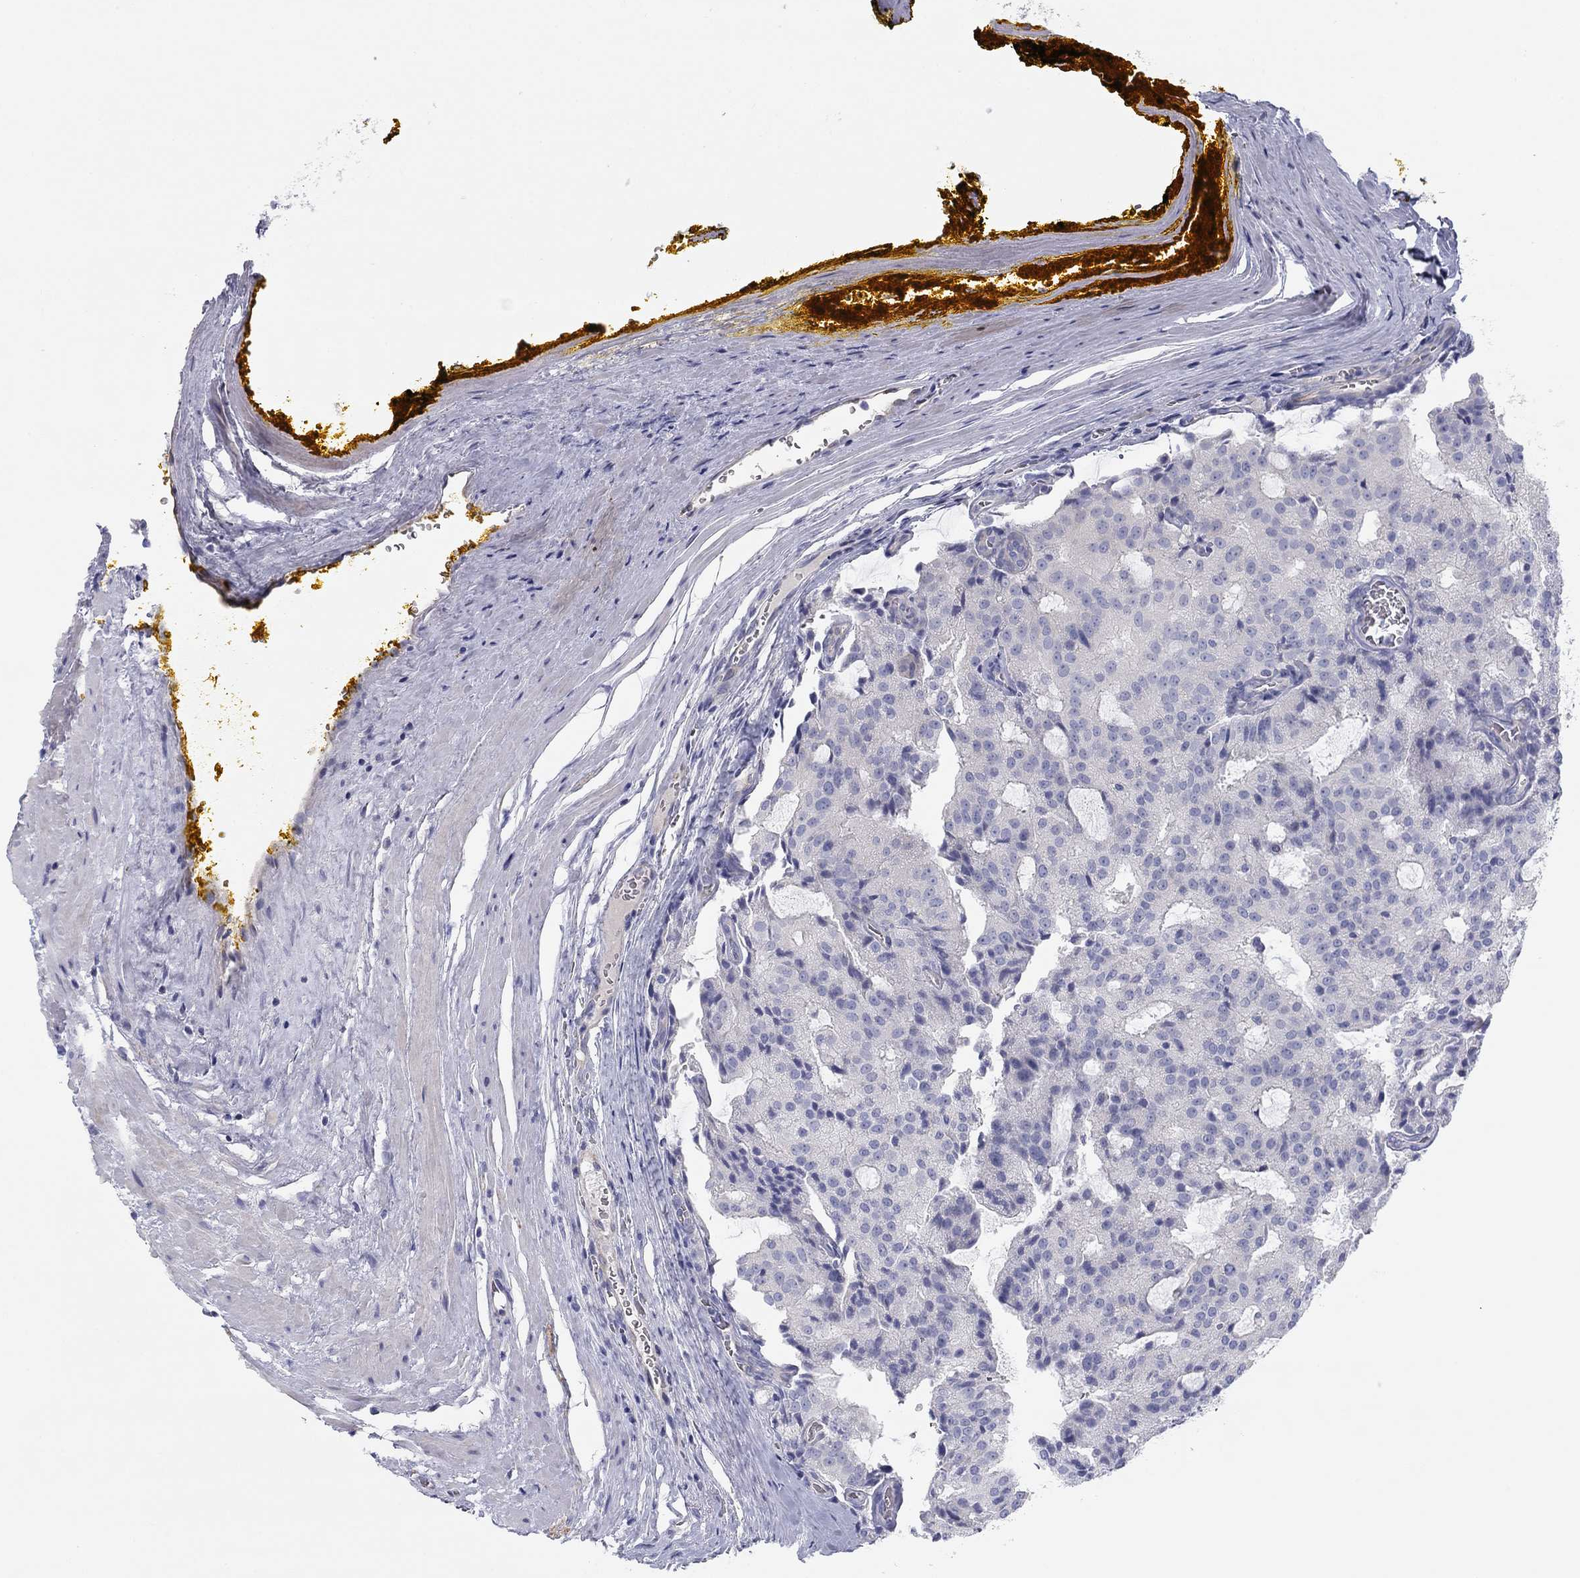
{"staining": {"intensity": "negative", "quantity": "none", "location": "none"}, "tissue": "prostate cancer", "cell_type": "Tumor cells", "image_type": "cancer", "snomed": [{"axis": "morphology", "description": "Adenocarcinoma, NOS"}, {"axis": "topography", "description": "Prostate and seminal vesicle, NOS"}, {"axis": "topography", "description": "Prostate"}], "caption": "A high-resolution photomicrograph shows immunohistochemistry staining of prostate adenocarcinoma, which demonstrates no significant positivity in tumor cells.", "gene": "SEPTIN3", "patient": {"sex": "male", "age": 67}}